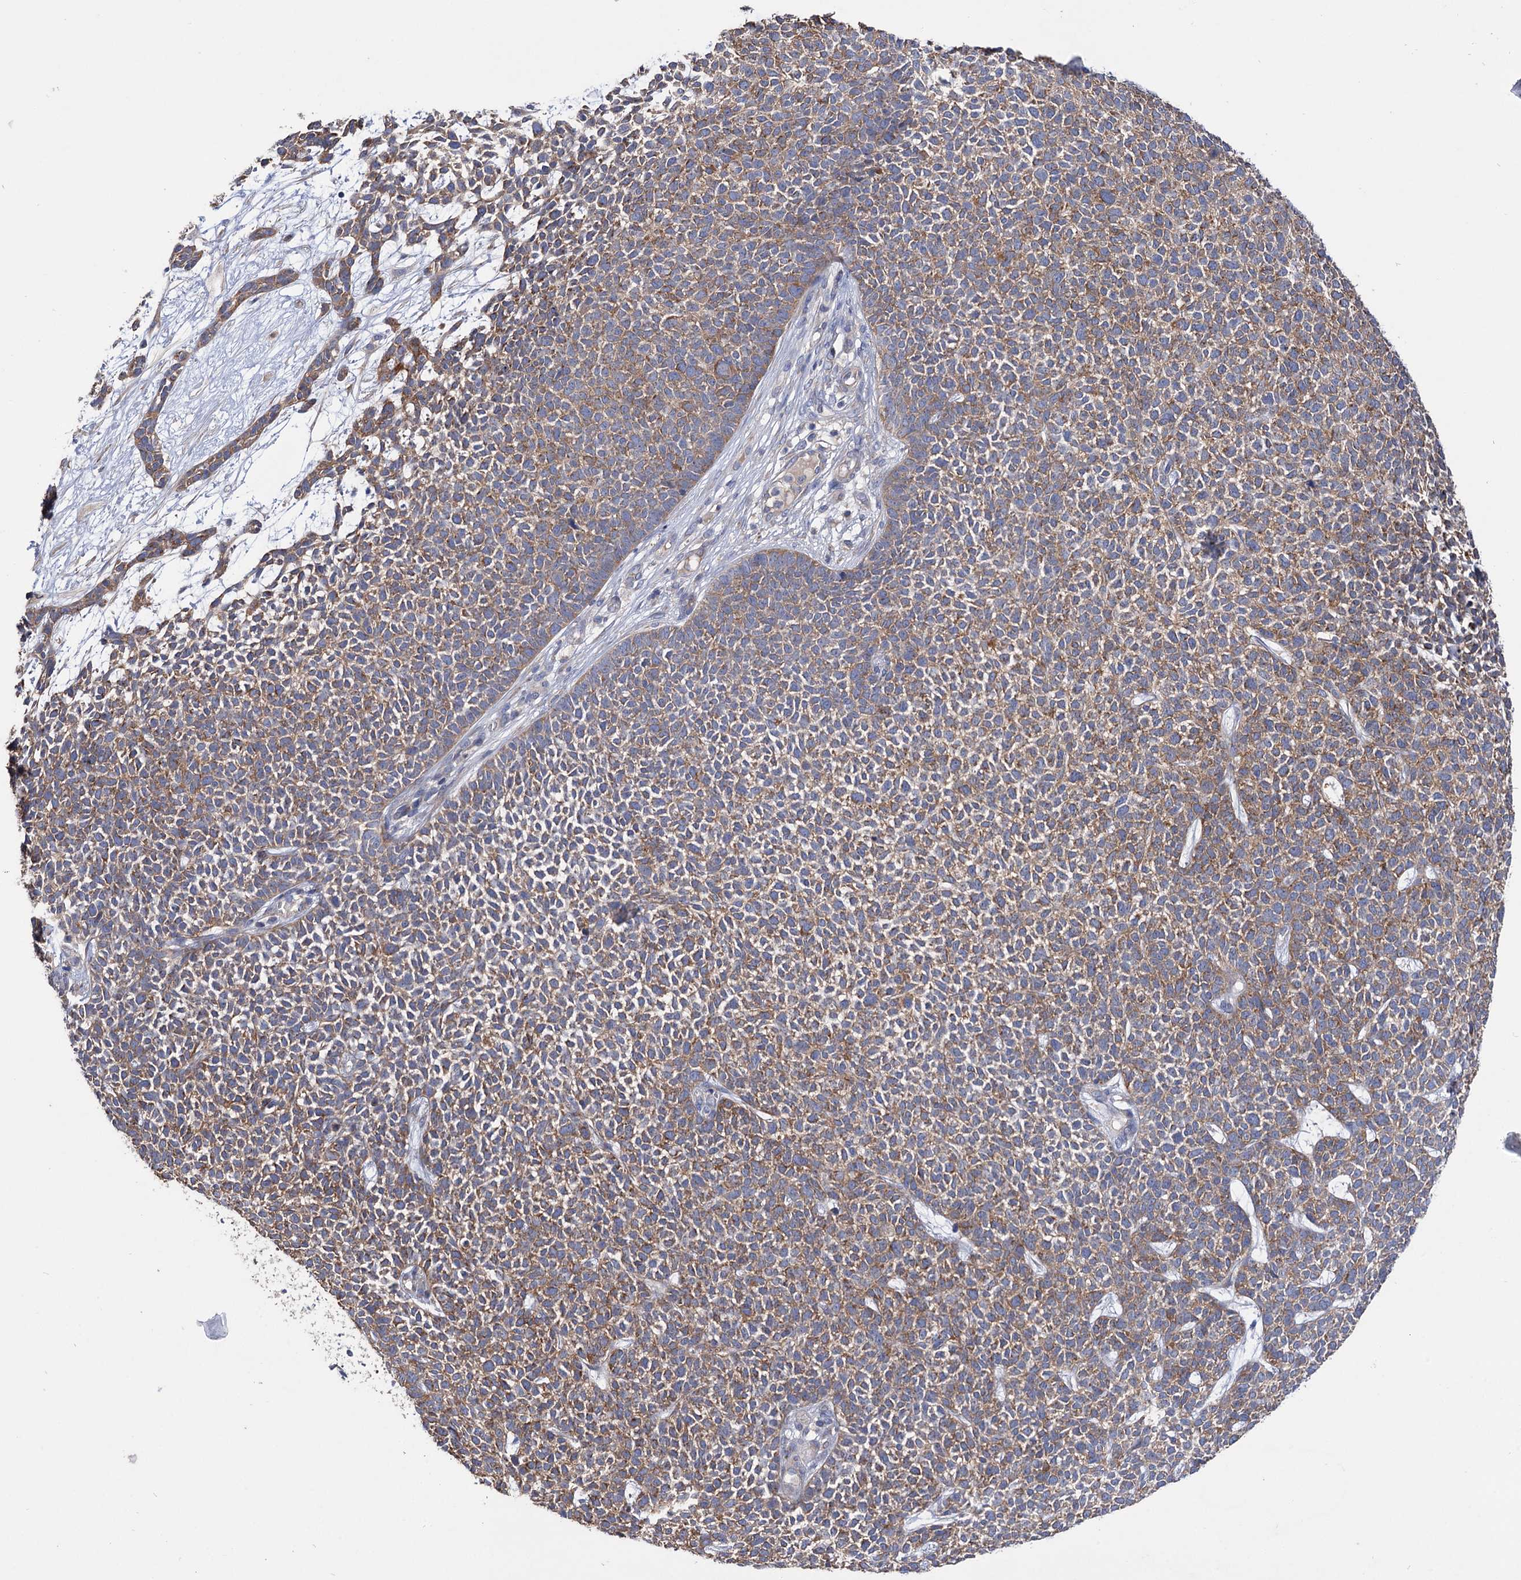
{"staining": {"intensity": "moderate", "quantity": ">75%", "location": "cytoplasmic/membranous"}, "tissue": "skin cancer", "cell_type": "Tumor cells", "image_type": "cancer", "snomed": [{"axis": "morphology", "description": "Basal cell carcinoma"}, {"axis": "topography", "description": "Skin"}], "caption": "A brown stain labels moderate cytoplasmic/membranous expression of a protein in human basal cell carcinoma (skin) tumor cells. (Brightfield microscopy of DAB IHC at high magnification).", "gene": "BBS4", "patient": {"sex": "female", "age": 84}}